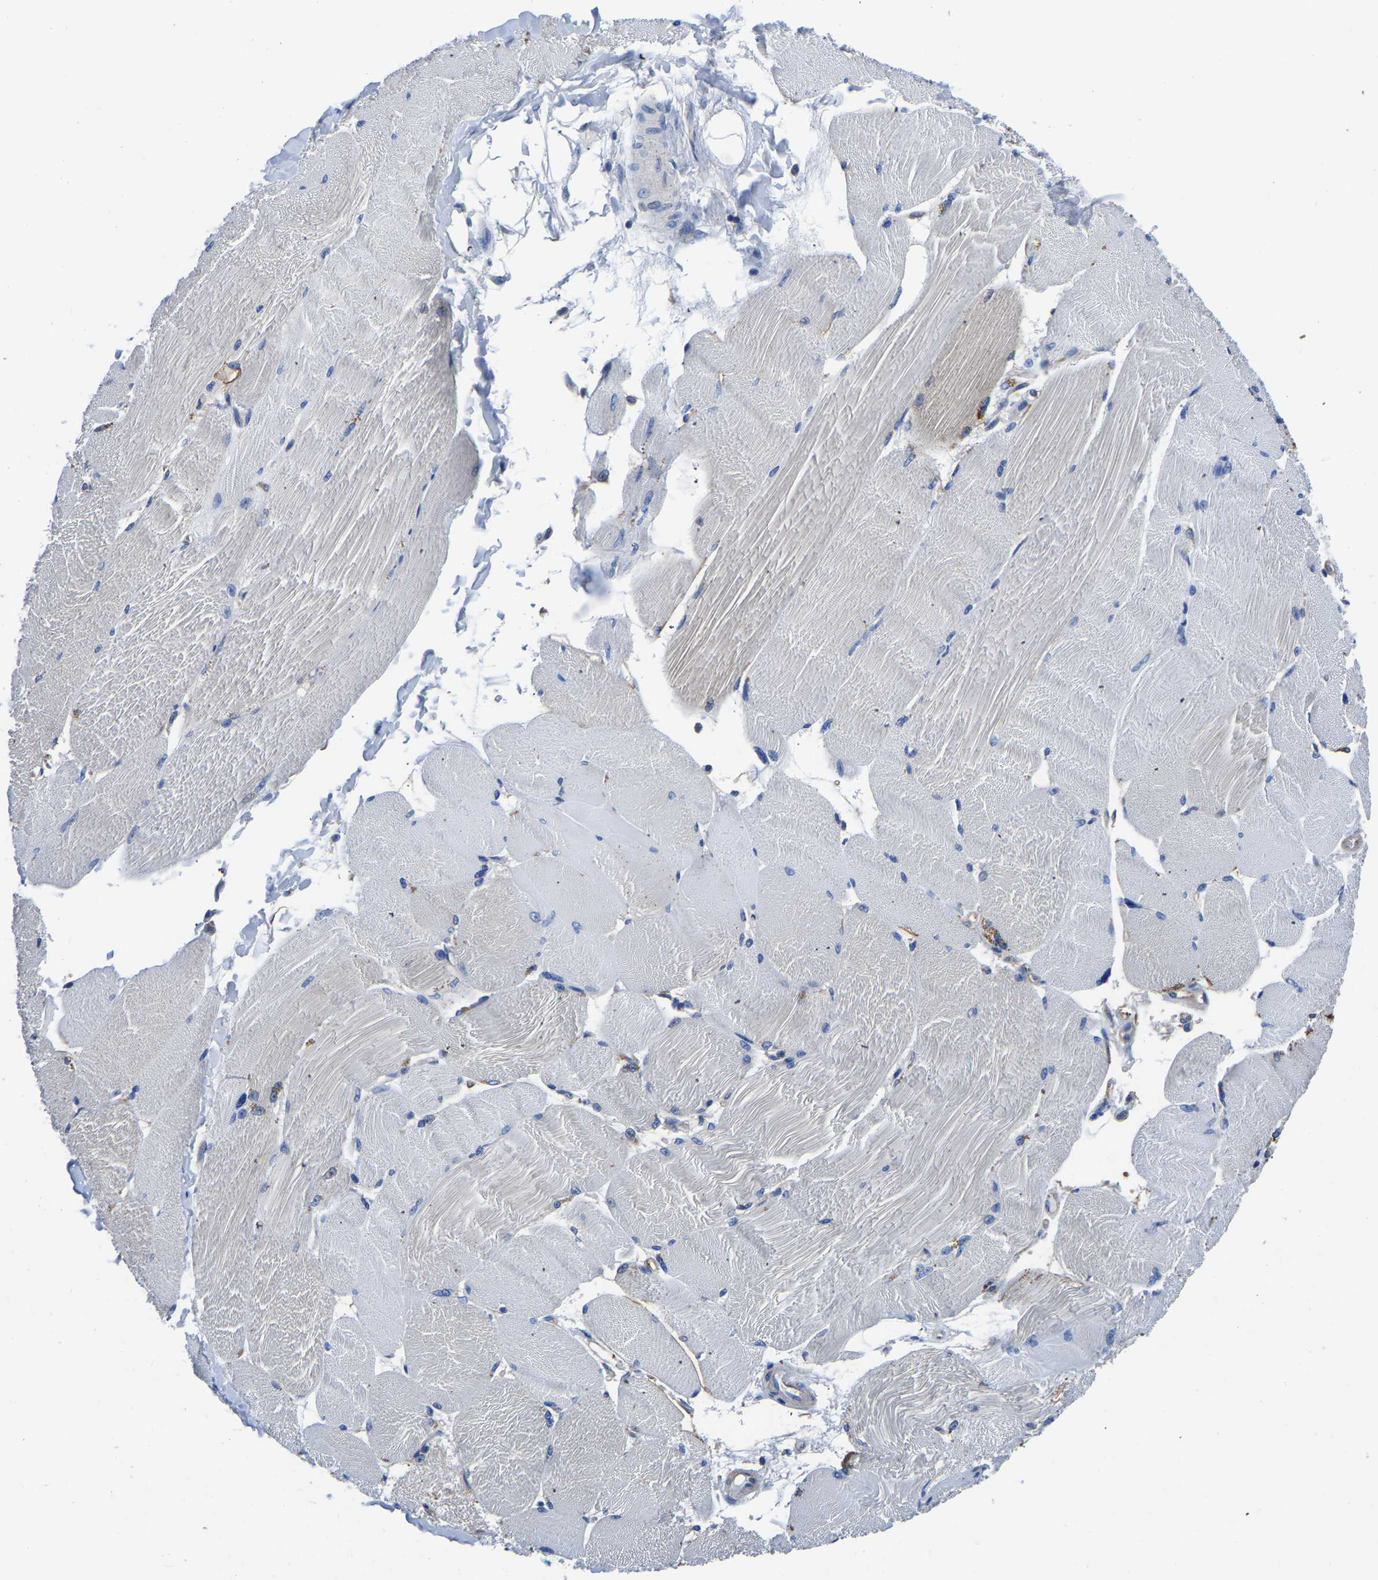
{"staining": {"intensity": "negative", "quantity": "none", "location": "none"}, "tissue": "skeletal muscle", "cell_type": "Myocytes", "image_type": "normal", "snomed": [{"axis": "morphology", "description": "Normal tissue, NOS"}, {"axis": "topography", "description": "Skin"}, {"axis": "topography", "description": "Skeletal muscle"}], "caption": "Immunohistochemistry histopathology image of unremarkable skeletal muscle stained for a protein (brown), which shows no staining in myocytes. The staining is performed using DAB (3,3'-diaminobenzidine) brown chromogen with nuclei counter-stained in using hematoxylin.", "gene": "TFG", "patient": {"sex": "male", "age": 83}}